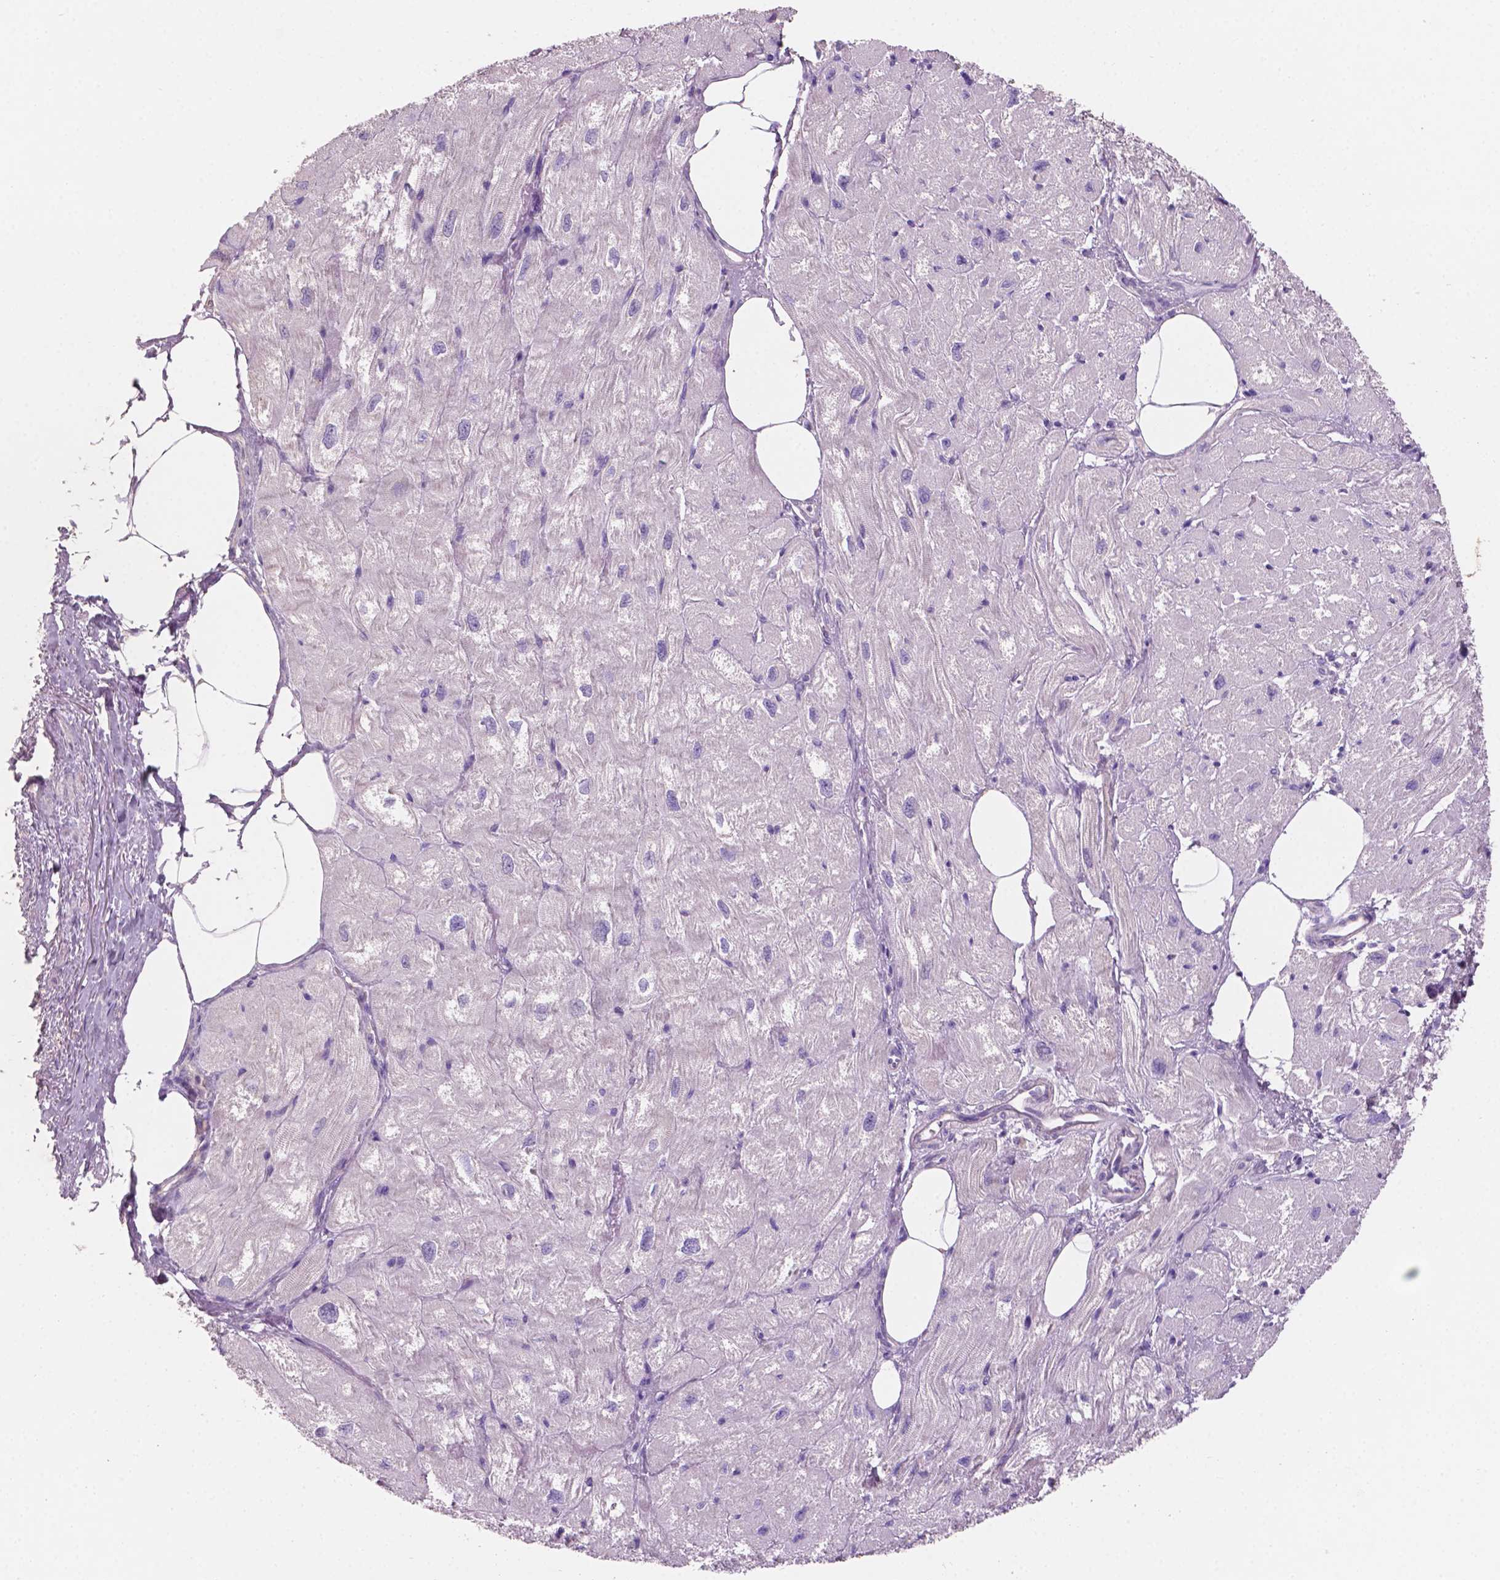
{"staining": {"intensity": "negative", "quantity": "none", "location": "none"}, "tissue": "heart muscle", "cell_type": "Cardiomyocytes", "image_type": "normal", "snomed": [{"axis": "morphology", "description": "Normal tissue, NOS"}, {"axis": "topography", "description": "Heart"}], "caption": "A high-resolution photomicrograph shows immunohistochemistry staining of normal heart muscle, which shows no significant staining in cardiomyocytes.", "gene": "SBSN", "patient": {"sex": "female", "age": 62}}